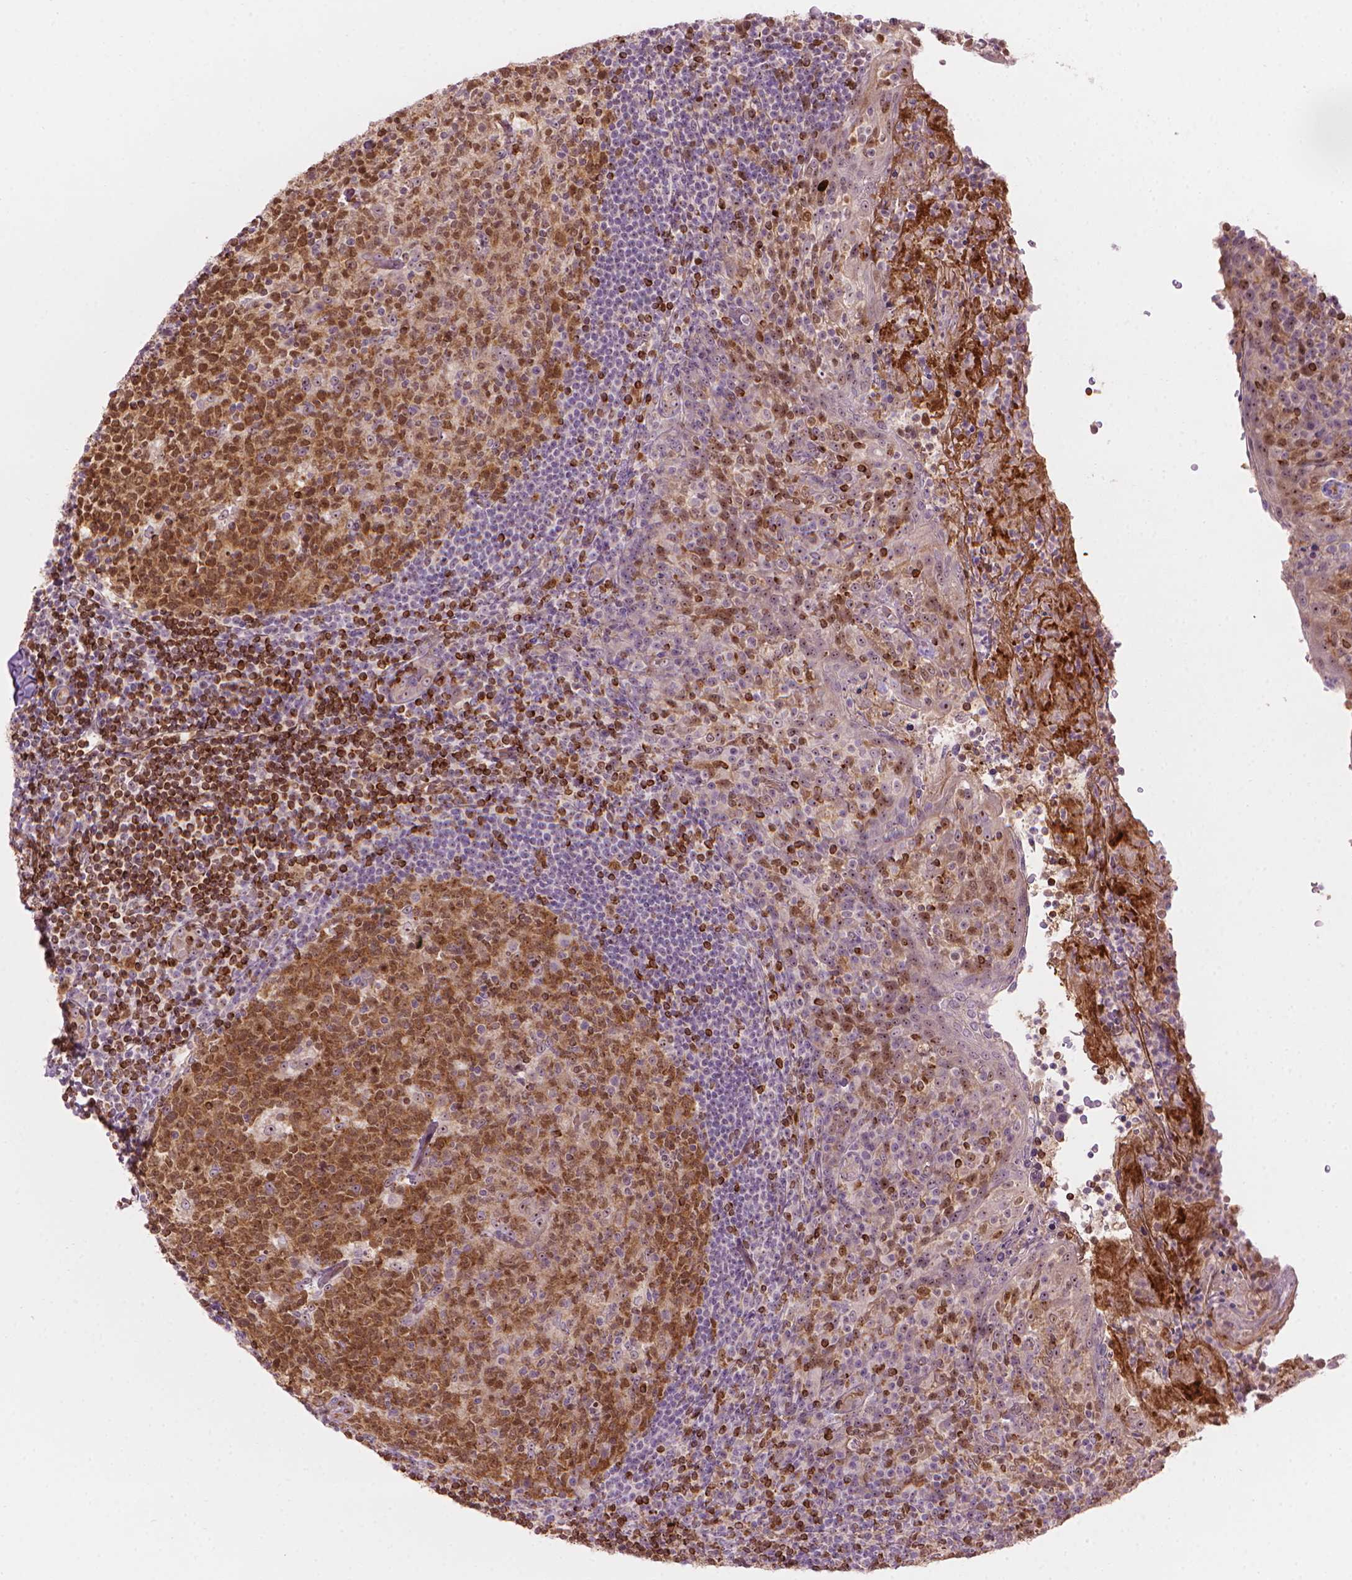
{"staining": {"intensity": "moderate", "quantity": ">75%", "location": "cytoplasmic/membranous,nuclear"}, "tissue": "tonsil", "cell_type": "Germinal center cells", "image_type": "normal", "snomed": [{"axis": "morphology", "description": "Normal tissue, NOS"}, {"axis": "topography", "description": "Tonsil"}], "caption": "Benign tonsil displays moderate cytoplasmic/membranous,nuclear expression in about >75% of germinal center cells, visualized by immunohistochemistry.", "gene": "SMC2", "patient": {"sex": "female", "age": 10}}